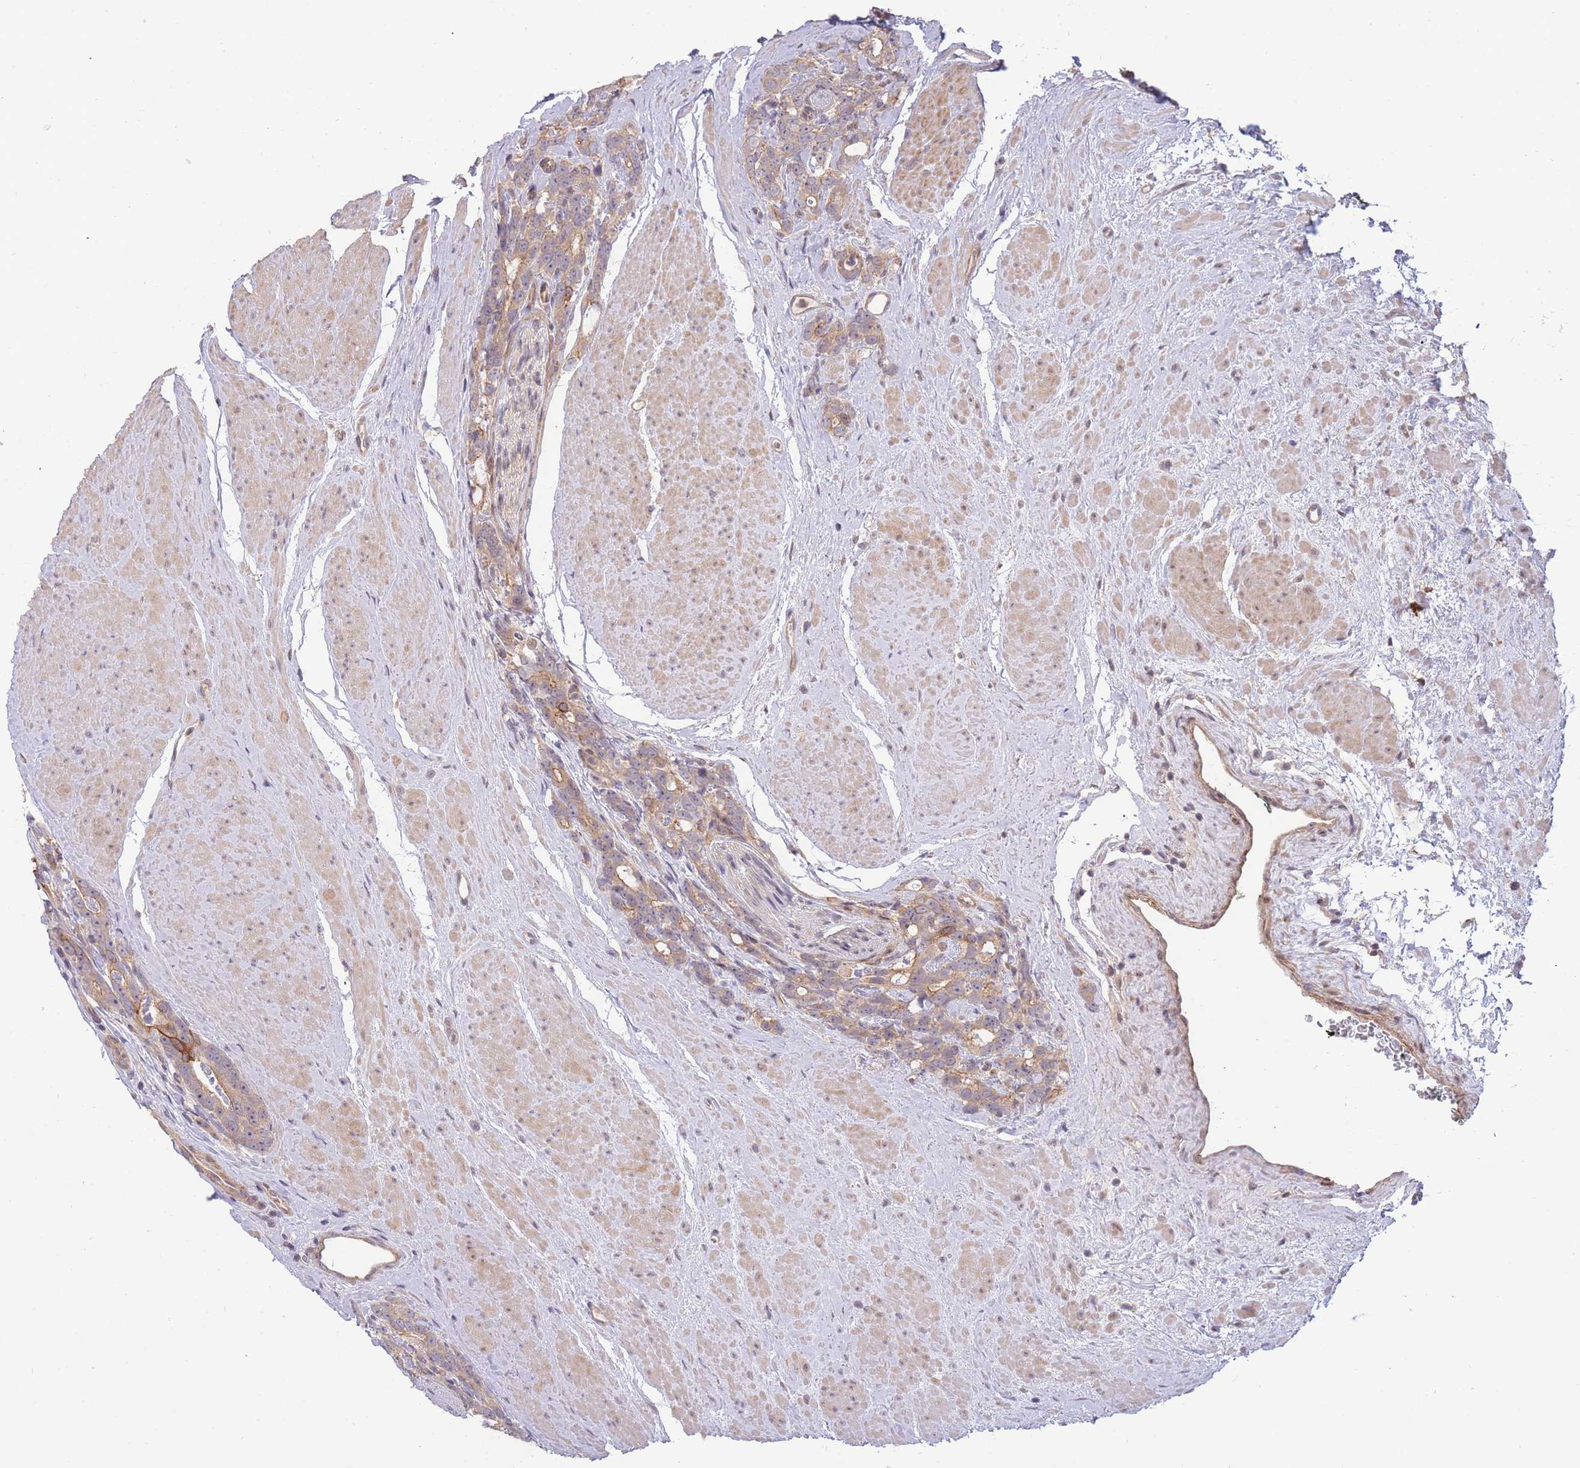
{"staining": {"intensity": "moderate", "quantity": ">75%", "location": "cytoplasmic/membranous"}, "tissue": "prostate cancer", "cell_type": "Tumor cells", "image_type": "cancer", "snomed": [{"axis": "morphology", "description": "Adenocarcinoma, High grade"}, {"axis": "topography", "description": "Prostate"}], "caption": "Moderate cytoplasmic/membranous protein staining is seen in approximately >75% of tumor cells in high-grade adenocarcinoma (prostate). (DAB (3,3'-diaminobenzidine) = brown stain, brightfield microscopy at high magnification).", "gene": "SMC6", "patient": {"sex": "male", "age": 74}}